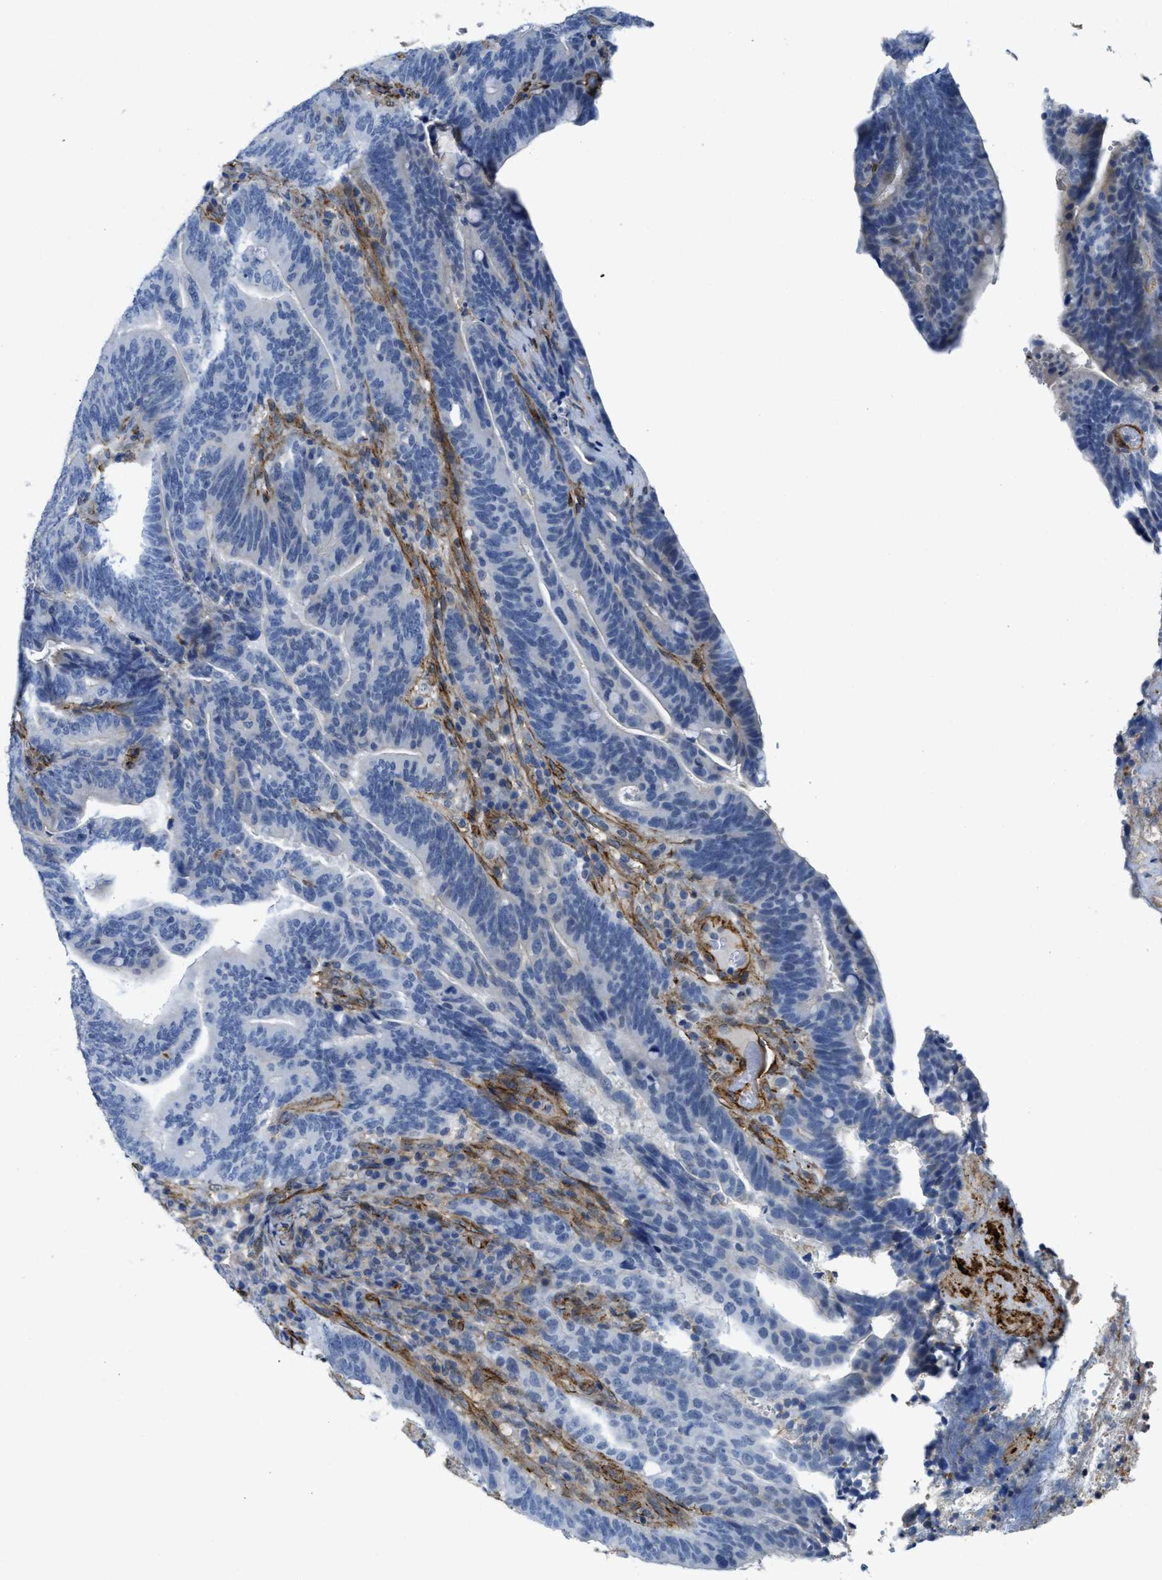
{"staining": {"intensity": "negative", "quantity": "none", "location": "none"}, "tissue": "colorectal cancer", "cell_type": "Tumor cells", "image_type": "cancer", "snomed": [{"axis": "morphology", "description": "Adenocarcinoma, NOS"}, {"axis": "topography", "description": "Colon"}], "caption": "Histopathology image shows no significant protein positivity in tumor cells of adenocarcinoma (colorectal).", "gene": "NAB1", "patient": {"sex": "female", "age": 66}}